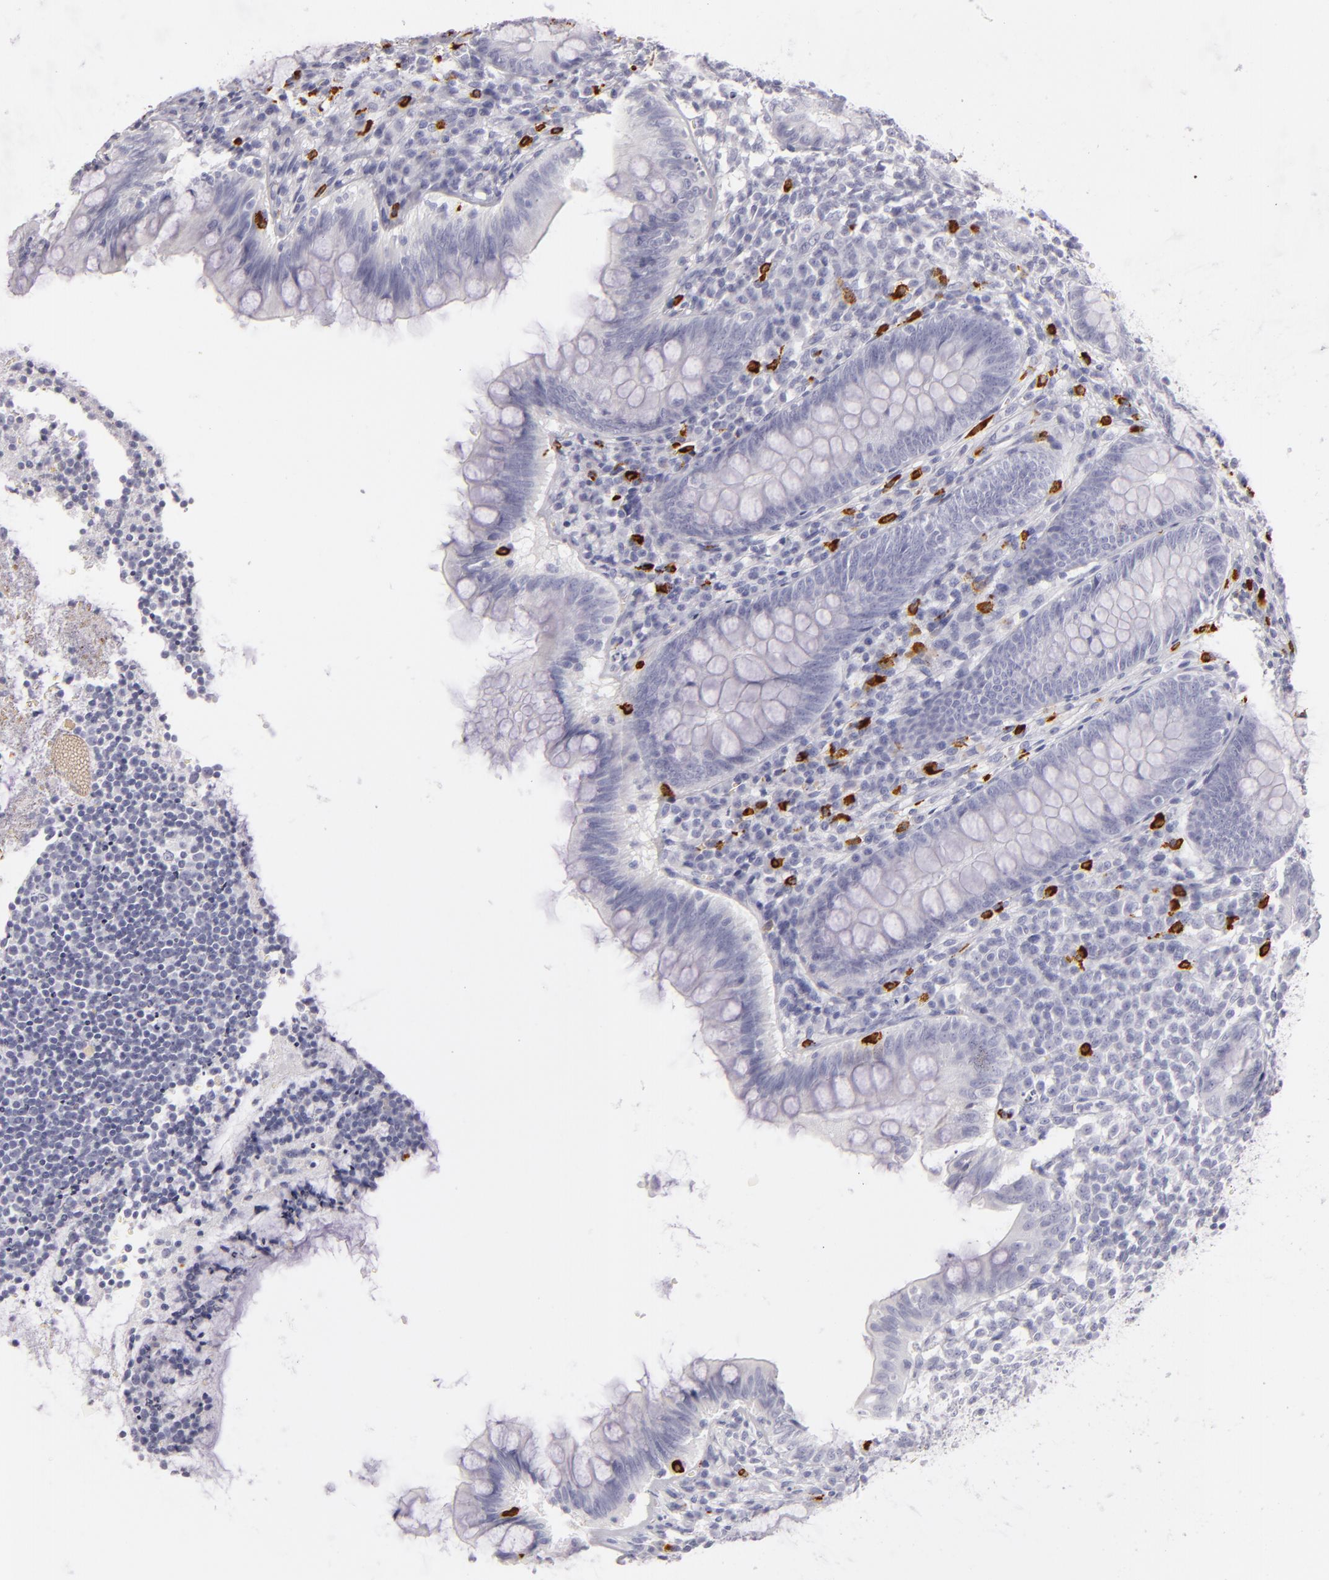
{"staining": {"intensity": "negative", "quantity": "none", "location": "none"}, "tissue": "appendix", "cell_type": "Glandular cells", "image_type": "normal", "snomed": [{"axis": "morphology", "description": "Normal tissue, NOS"}, {"axis": "topography", "description": "Appendix"}], "caption": "Glandular cells show no significant staining in normal appendix. (Immunohistochemistry, brightfield microscopy, high magnification).", "gene": "TPSD1", "patient": {"sex": "female", "age": 66}}